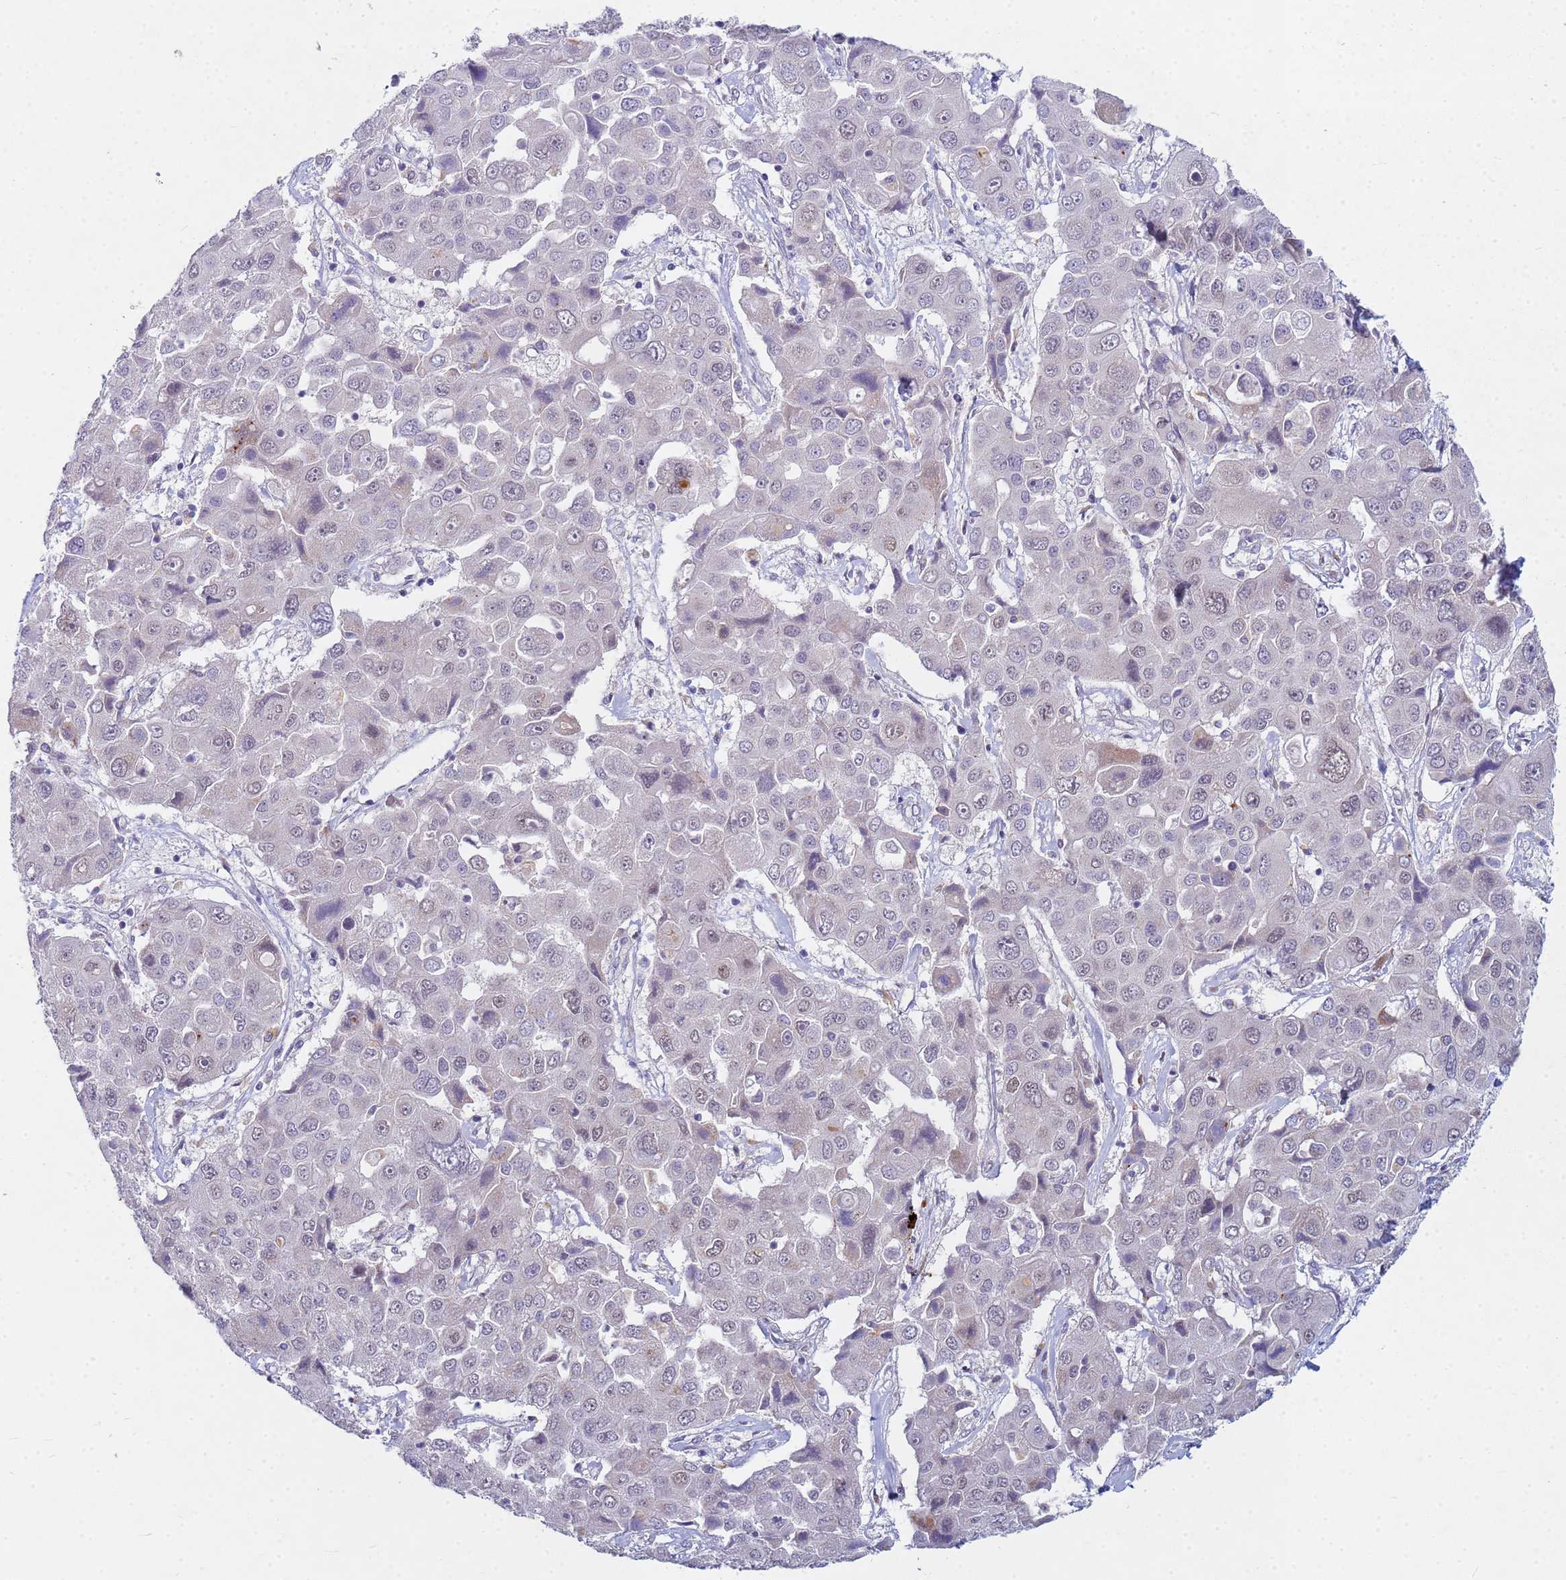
{"staining": {"intensity": "negative", "quantity": "none", "location": "none"}, "tissue": "liver cancer", "cell_type": "Tumor cells", "image_type": "cancer", "snomed": [{"axis": "morphology", "description": "Cholangiocarcinoma"}, {"axis": "topography", "description": "Liver"}], "caption": "The IHC histopathology image has no significant expression in tumor cells of liver cancer tissue. (Stains: DAB immunohistochemistry (IHC) with hematoxylin counter stain, Microscopy: brightfield microscopy at high magnification).", "gene": "TNPO2", "patient": {"sex": "male", "age": 67}}